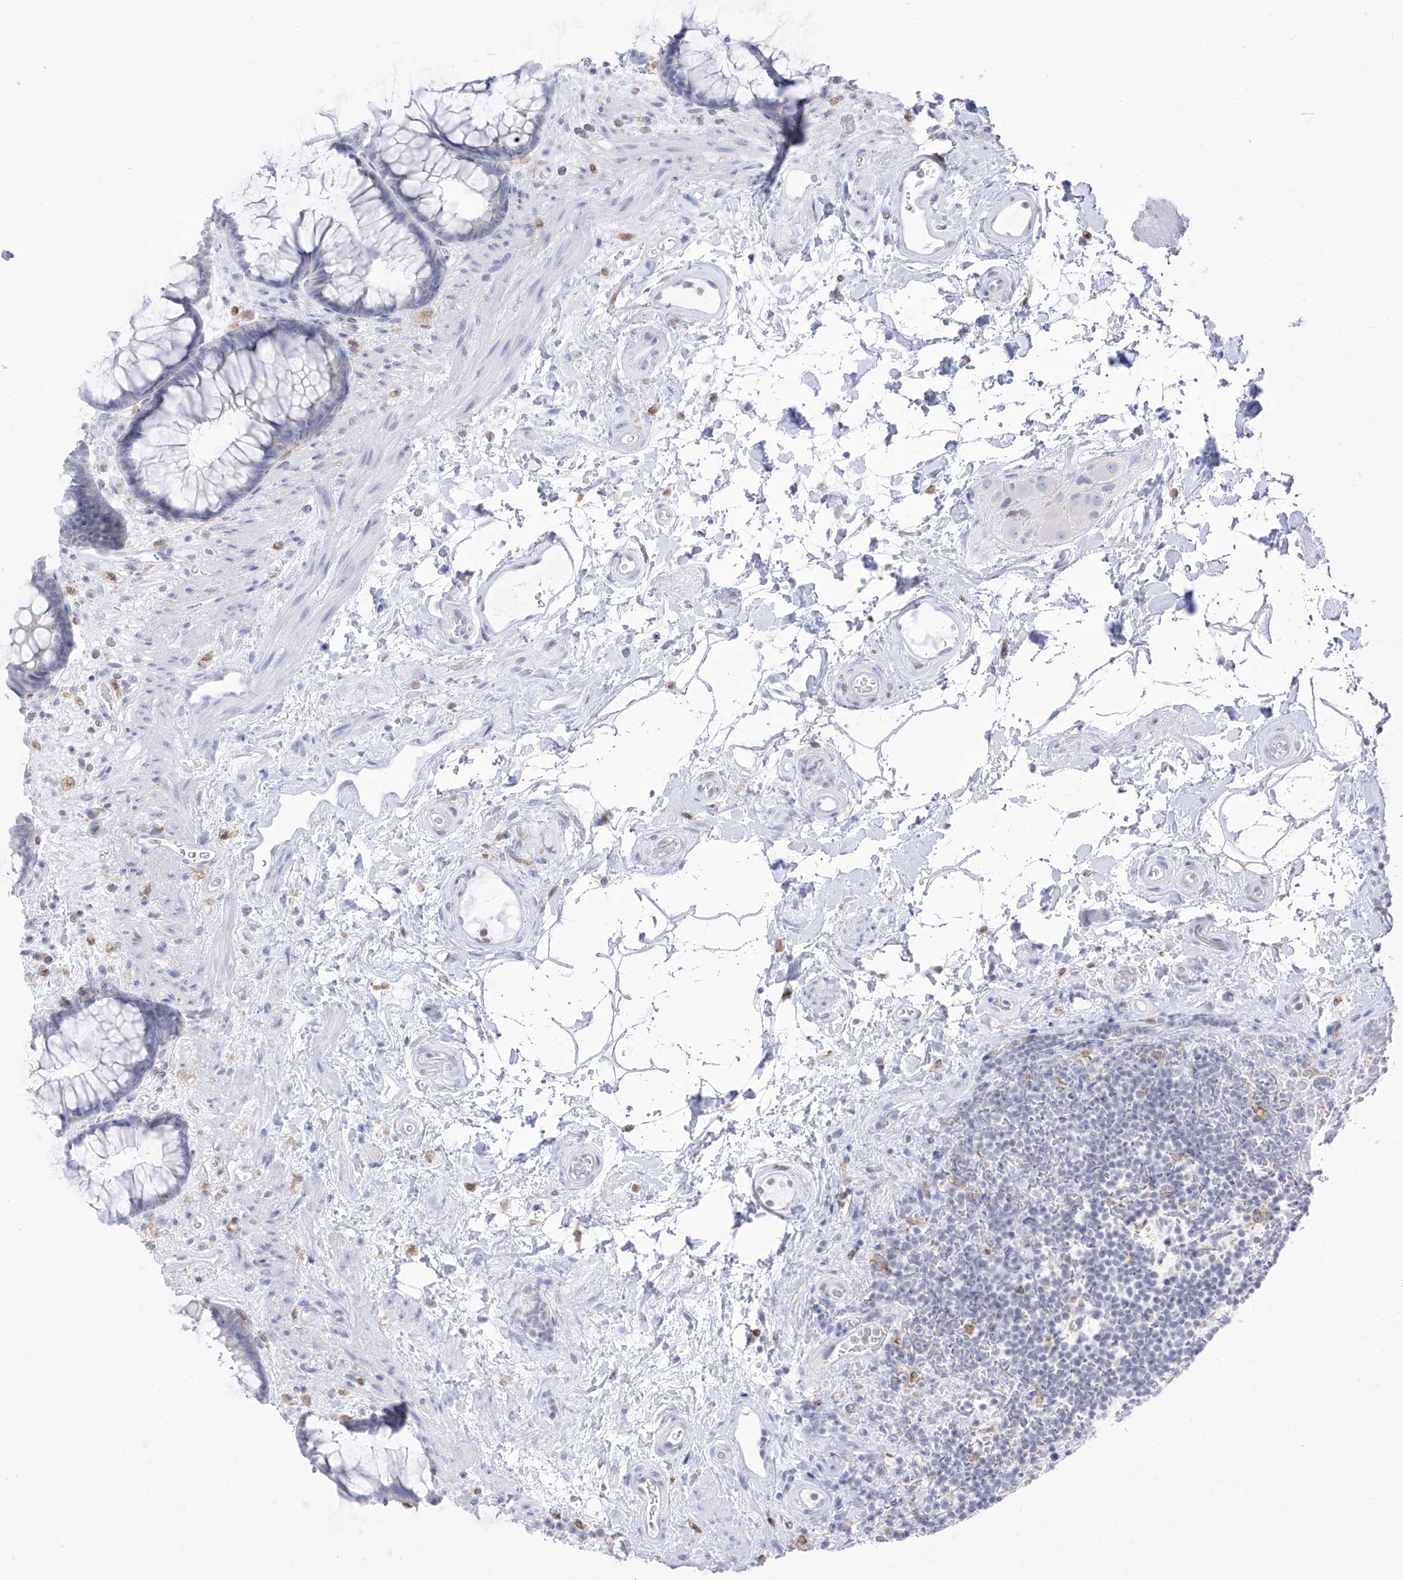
{"staining": {"intensity": "negative", "quantity": "none", "location": "none"}, "tissue": "rectum", "cell_type": "Glandular cells", "image_type": "normal", "snomed": [{"axis": "morphology", "description": "Normal tissue, NOS"}, {"axis": "topography", "description": "Rectum"}], "caption": "Rectum was stained to show a protein in brown. There is no significant positivity in glandular cells. (DAB immunohistochemistry (IHC) with hematoxylin counter stain).", "gene": "TBXAS1", "patient": {"sex": "male", "age": 51}}